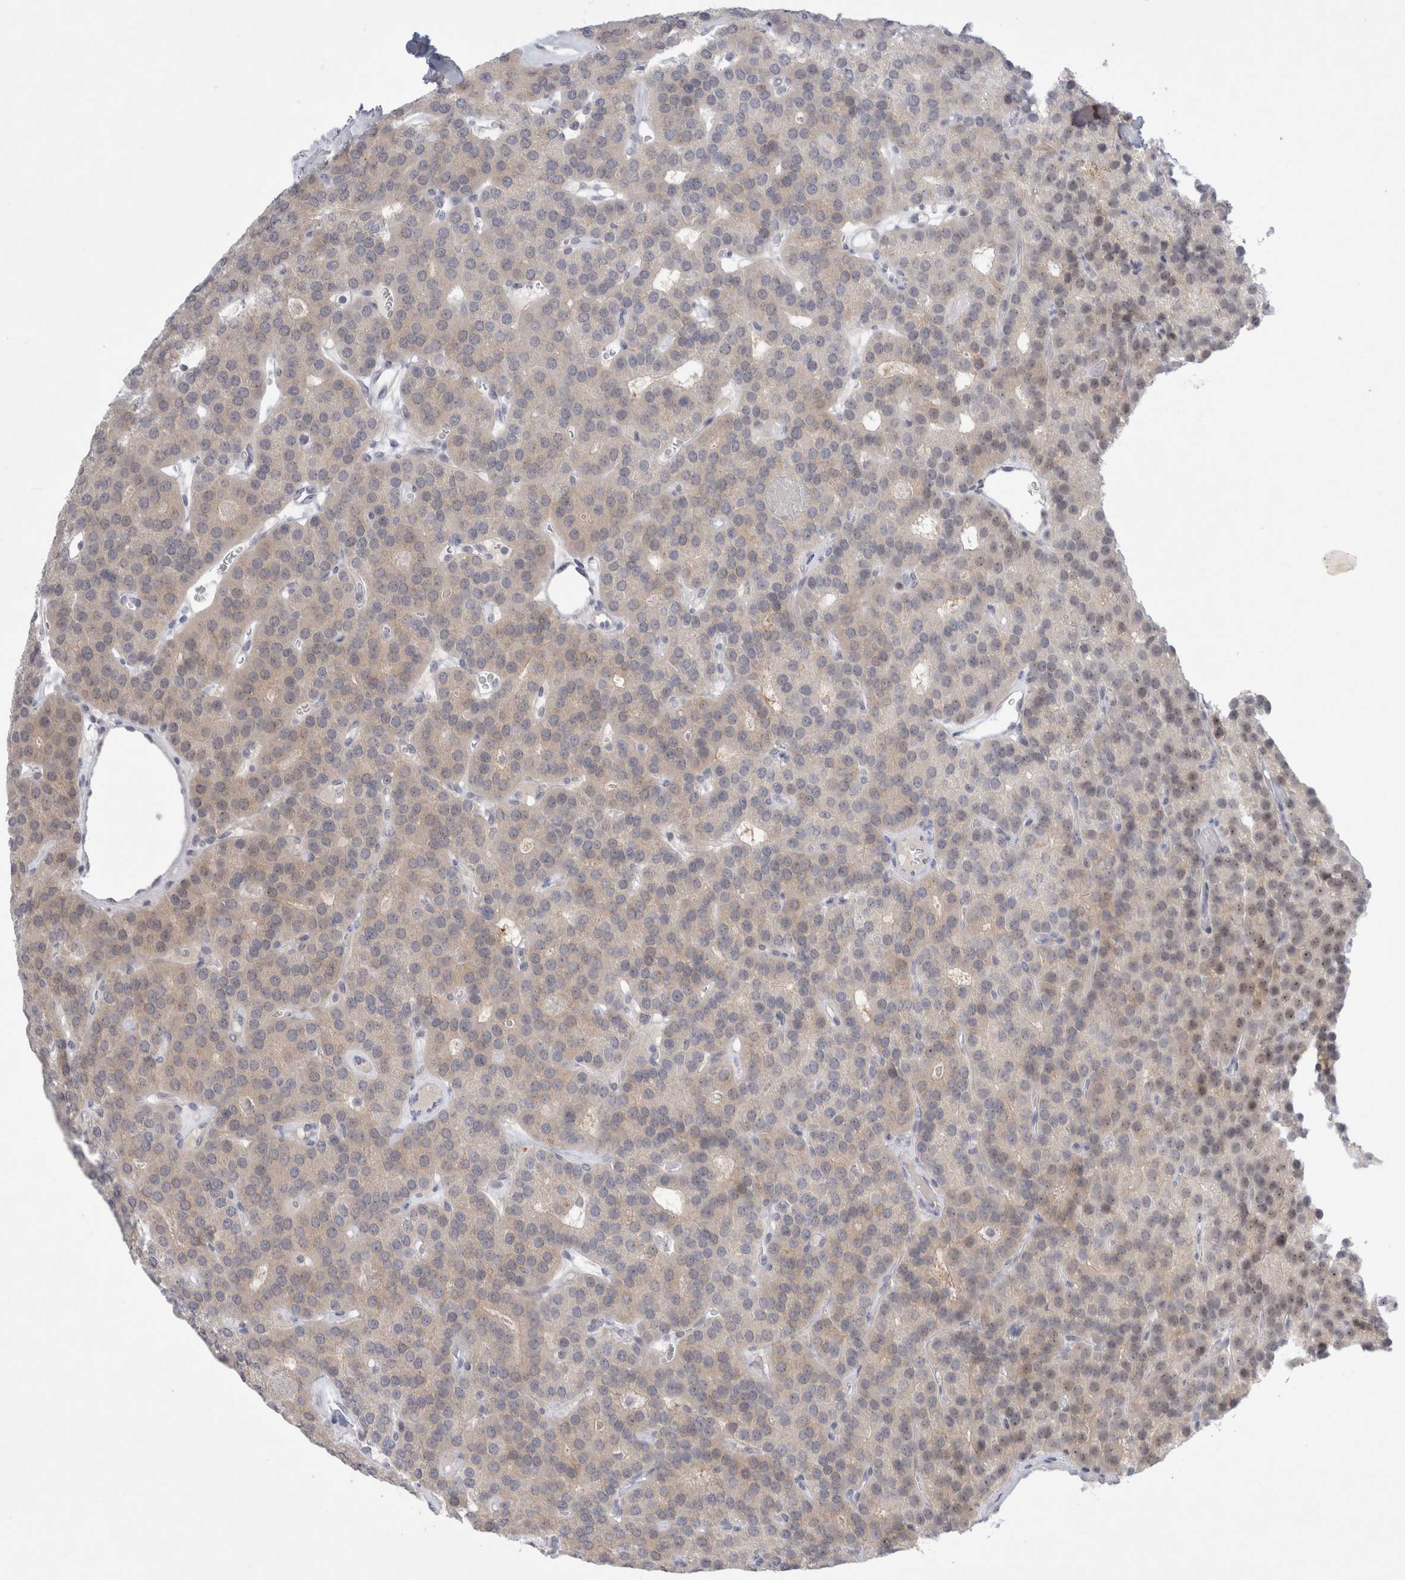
{"staining": {"intensity": "moderate", "quantity": "25%-75%", "location": "cytoplasmic/membranous,nuclear"}, "tissue": "parathyroid gland", "cell_type": "Glandular cells", "image_type": "normal", "snomed": [{"axis": "morphology", "description": "Normal tissue, NOS"}, {"axis": "morphology", "description": "Adenoma, NOS"}, {"axis": "topography", "description": "Parathyroid gland"}], "caption": "IHC of unremarkable human parathyroid gland displays medium levels of moderate cytoplasmic/membranous,nuclear staining in approximately 25%-75% of glandular cells.", "gene": "CERS5", "patient": {"sex": "female", "age": 86}}